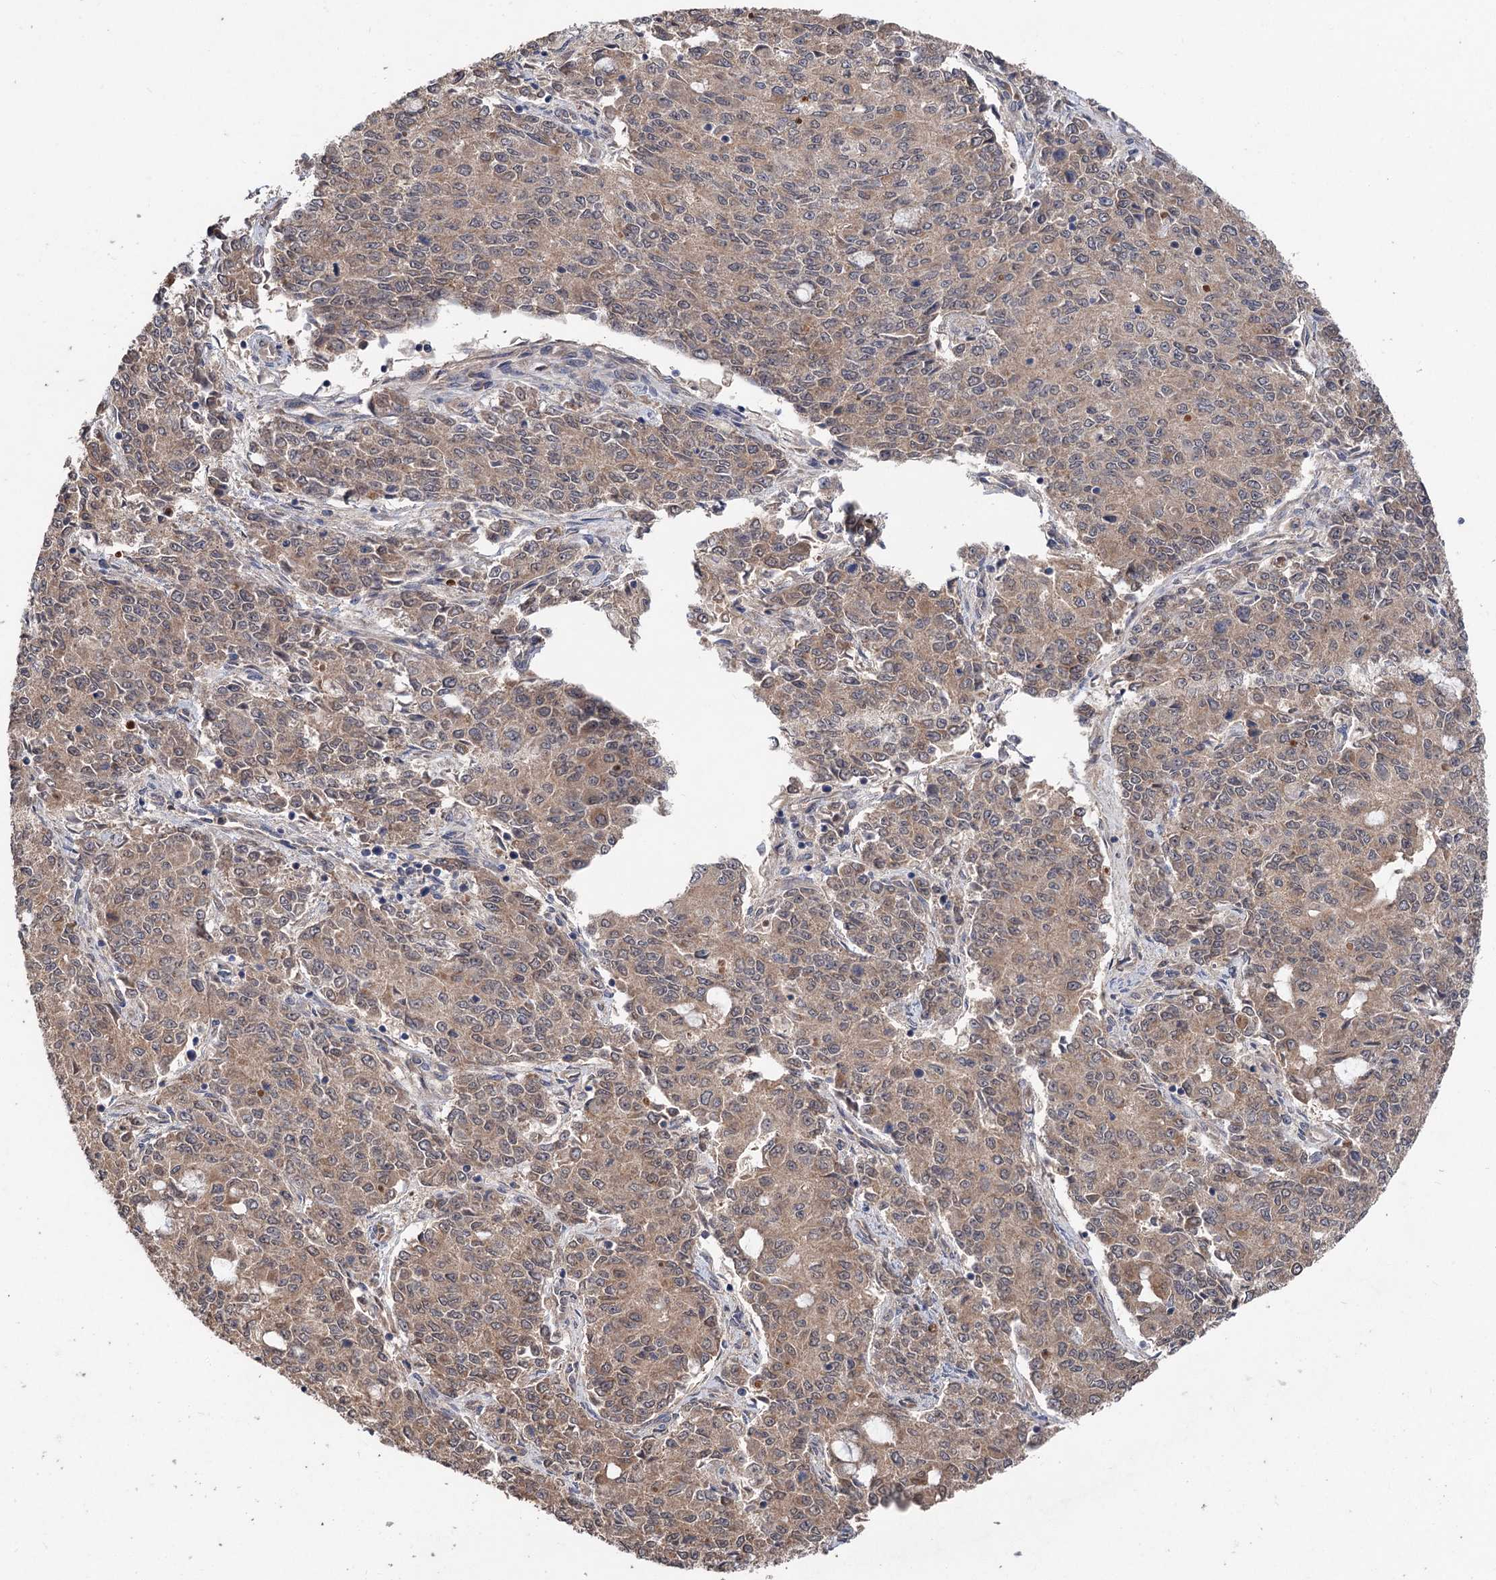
{"staining": {"intensity": "moderate", "quantity": ">75%", "location": "cytoplasmic/membranous,nuclear"}, "tissue": "endometrial cancer", "cell_type": "Tumor cells", "image_type": "cancer", "snomed": [{"axis": "morphology", "description": "Adenocarcinoma, NOS"}, {"axis": "topography", "description": "Endometrium"}], "caption": "Immunohistochemical staining of endometrial adenocarcinoma displays medium levels of moderate cytoplasmic/membranous and nuclear protein expression in approximately >75% of tumor cells.", "gene": "NUDCD2", "patient": {"sex": "female", "age": 50}}